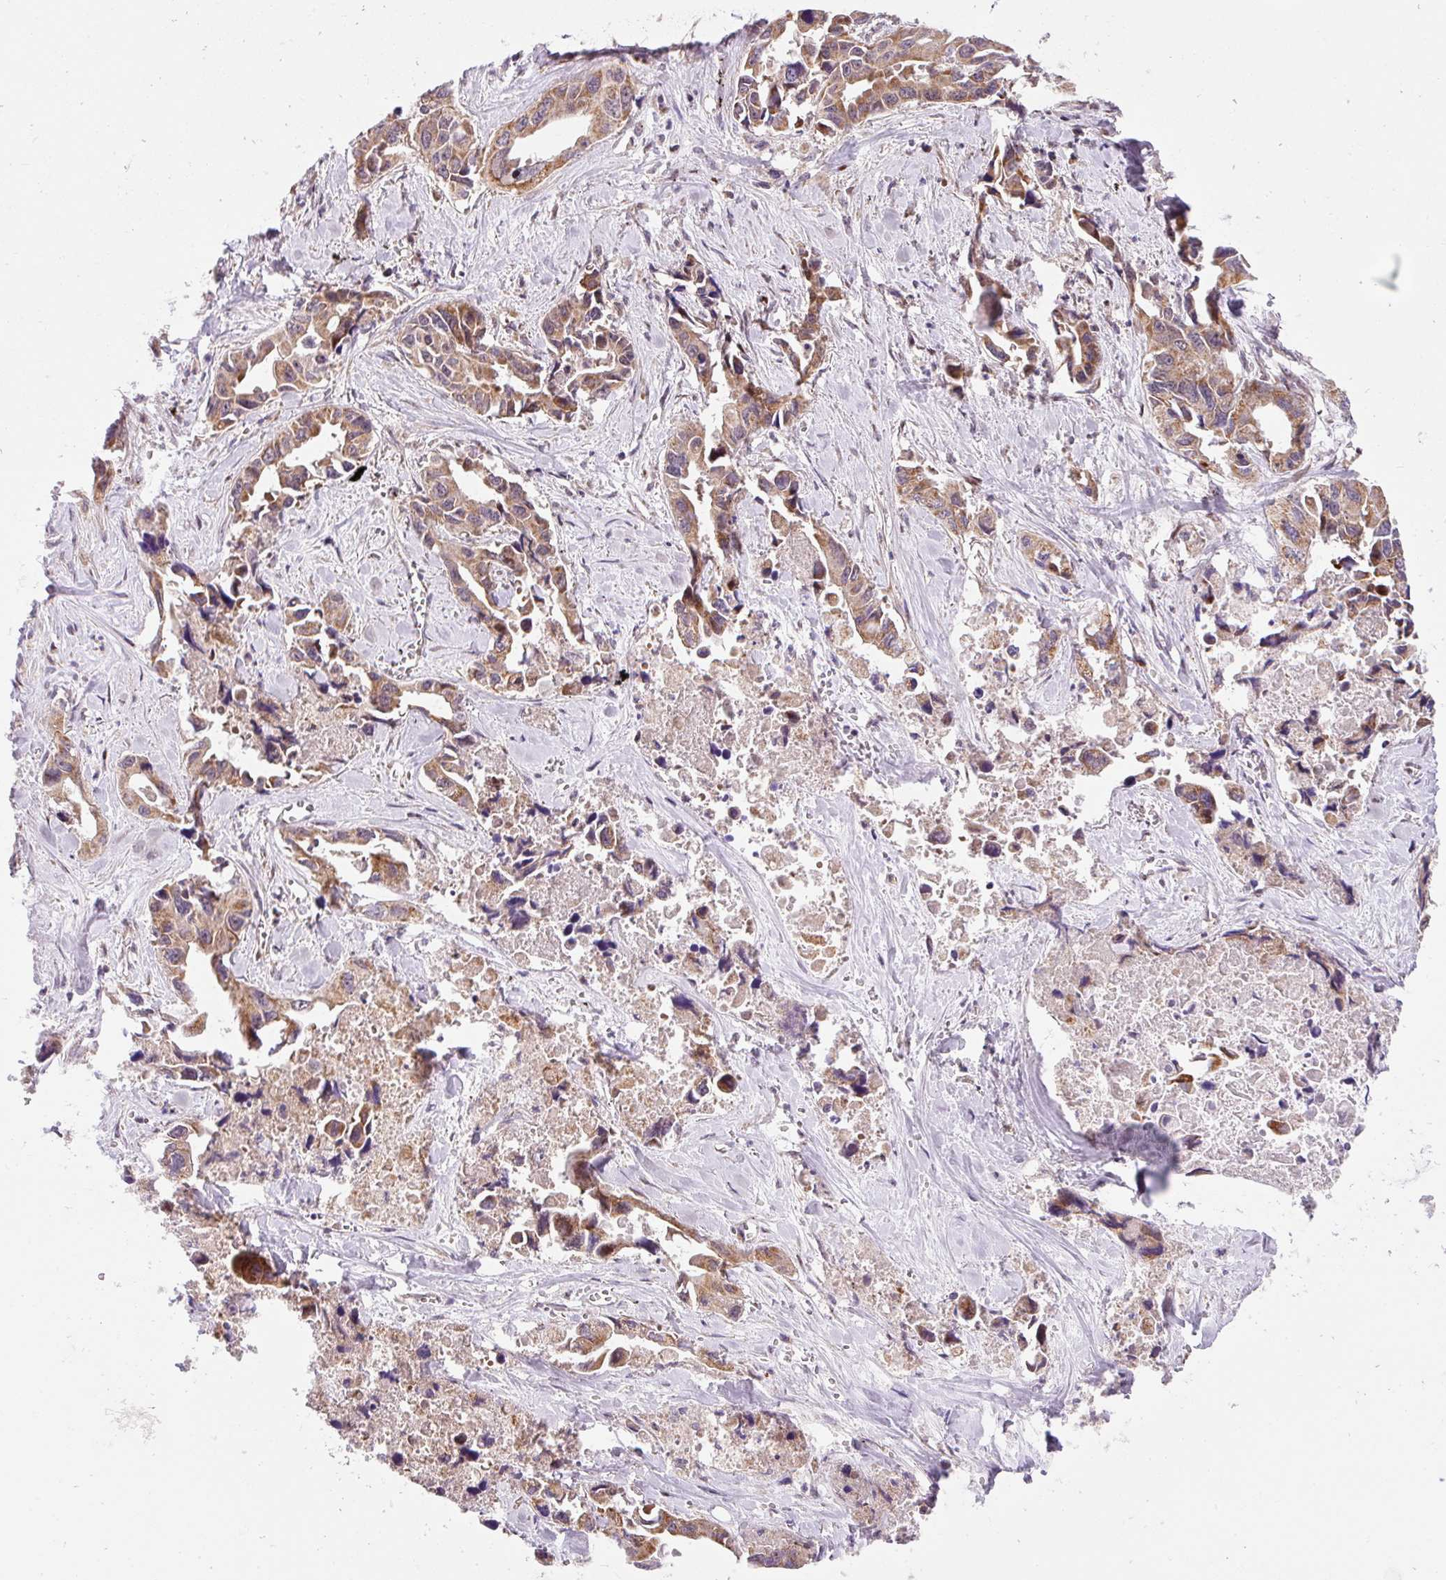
{"staining": {"intensity": "moderate", "quantity": "<25%", "location": "cytoplasmic/membranous"}, "tissue": "lung cancer", "cell_type": "Tumor cells", "image_type": "cancer", "snomed": [{"axis": "morphology", "description": "Adenocarcinoma, NOS"}, {"axis": "topography", "description": "Lung"}], "caption": "Immunohistochemistry (IHC) micrograph of neoplastic tissue: human lung cancer stained using immunohistochemistry (IHC) reveals low levels of moderate protein expression localized specifically in the cytoplasmic/membranous of tumor cells, appearing as a cytoplasmic/membranous brown color.", "gene": "SARS2", "patient": {"sex": "male", "age": 64}}